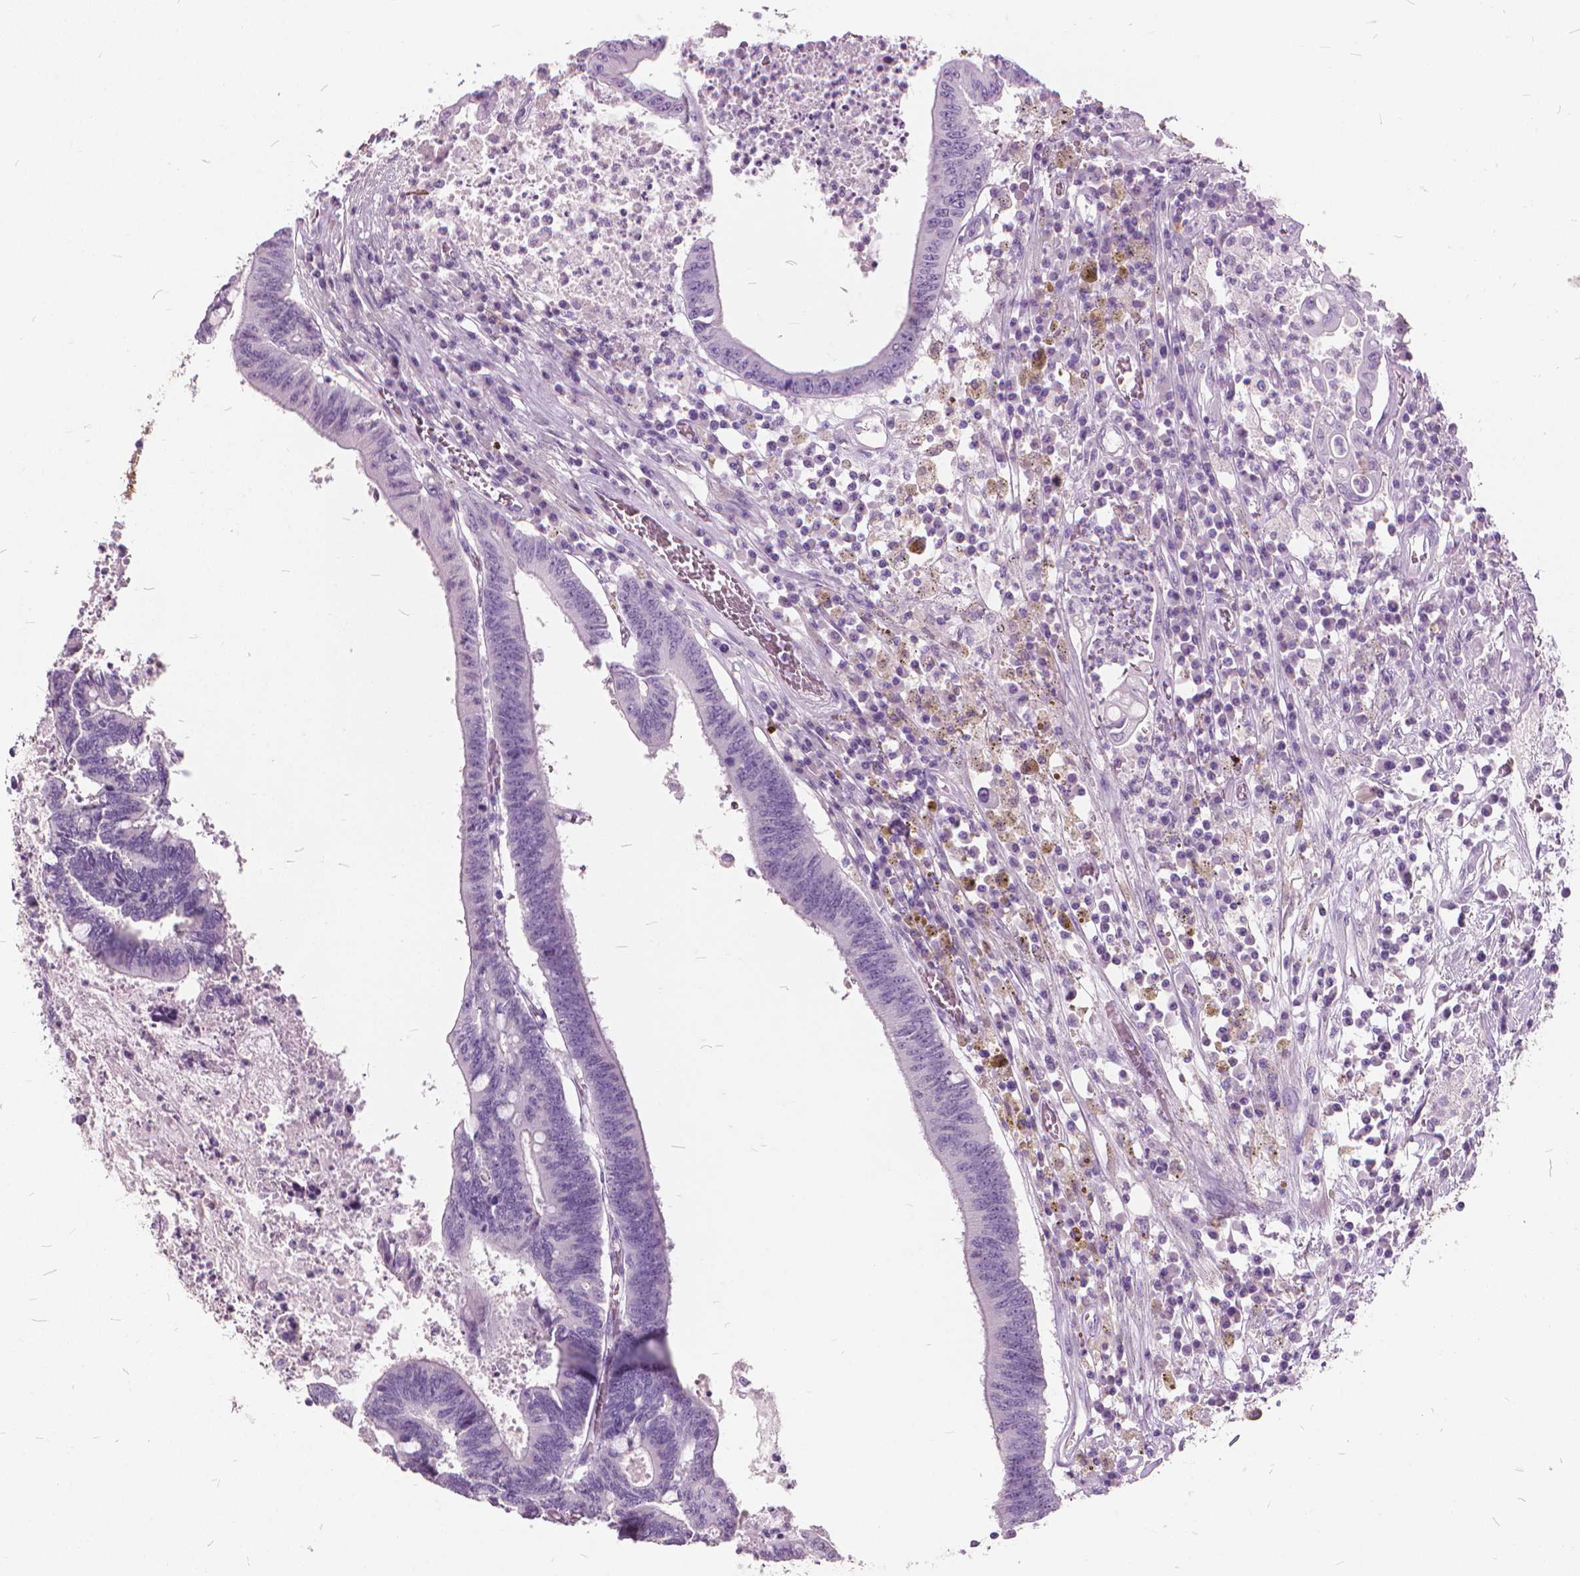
{"staining": {"intensity": "negative", "quantity": "none", "location": "none"}, "tissue": "colorectal cancer", "cell_type": "Tumor cells", "image_type": "cancer", "snomed": [{"axis": "morphology", "description": "Adenocarcinoma, NOS"}, {"axis": "topography", "description": "Rectum"}], "caption": "Tumor cells show no significant protein expression in colorectal cancer.", "gene": "DNM1", "patient": {"sex": "male", "age": 54}}